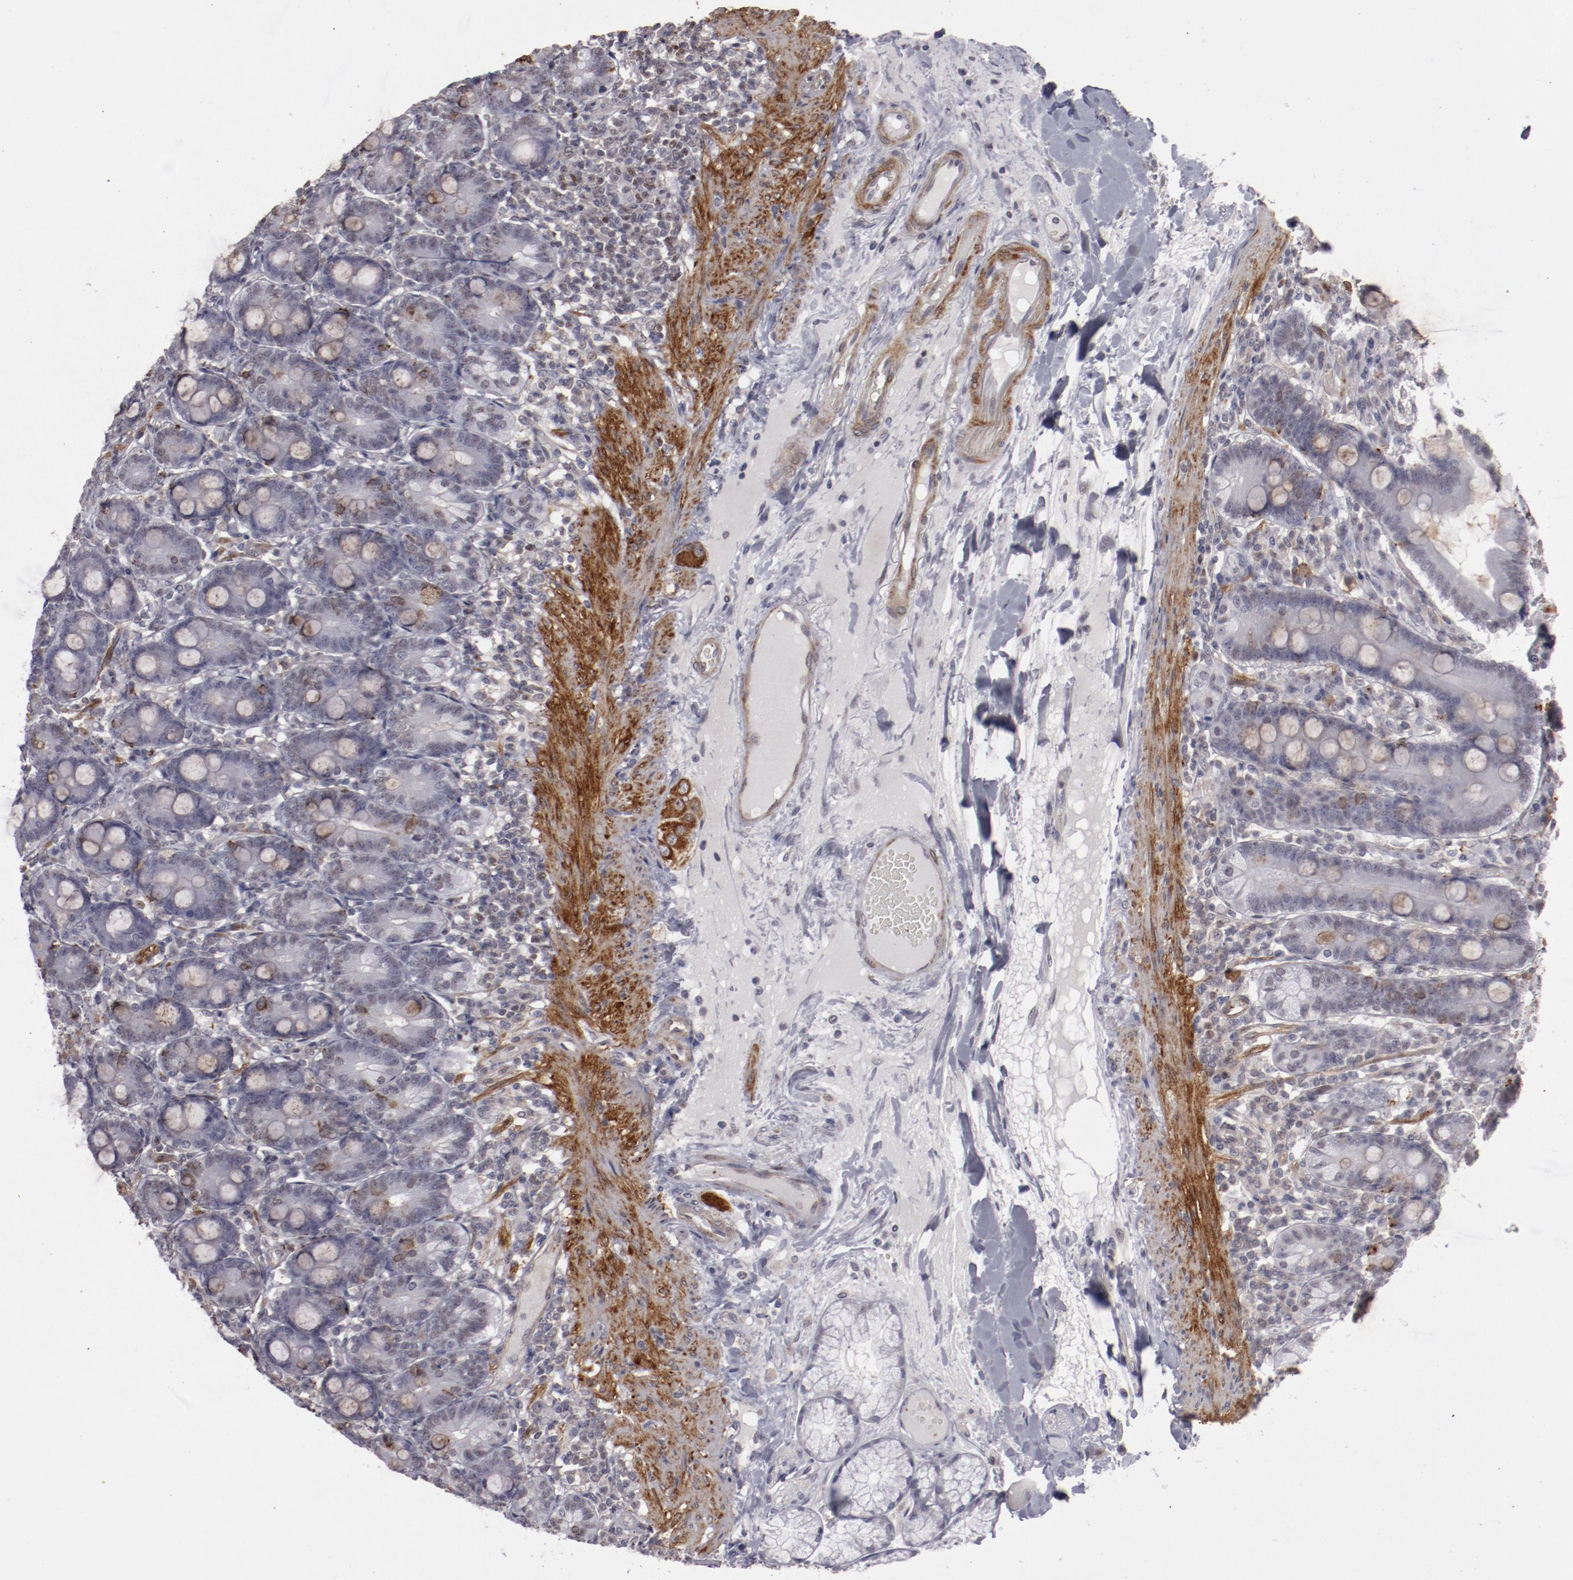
{"staining": {"intensity": "negative", "quantity": "none", "location": "none"}, "tissue": "duodenum", "cell_type": "Glandular cells", "image_type": "normal", "snomed": [{"axis": "morphology", "description": "Normal tissue, NOS"}, {"axis": "topography", "description": "Duodenum"}], "caption": "Immunohistochemistry (IHC) of benign human duodenum exhibits no positivity in glandular cells. (Brightfield microscopy of DAB (3,3'-diaminobenzidine) IHC at high magnification).", "gene": "LEF1", "patient": {"sex": "female", "age": 64}}